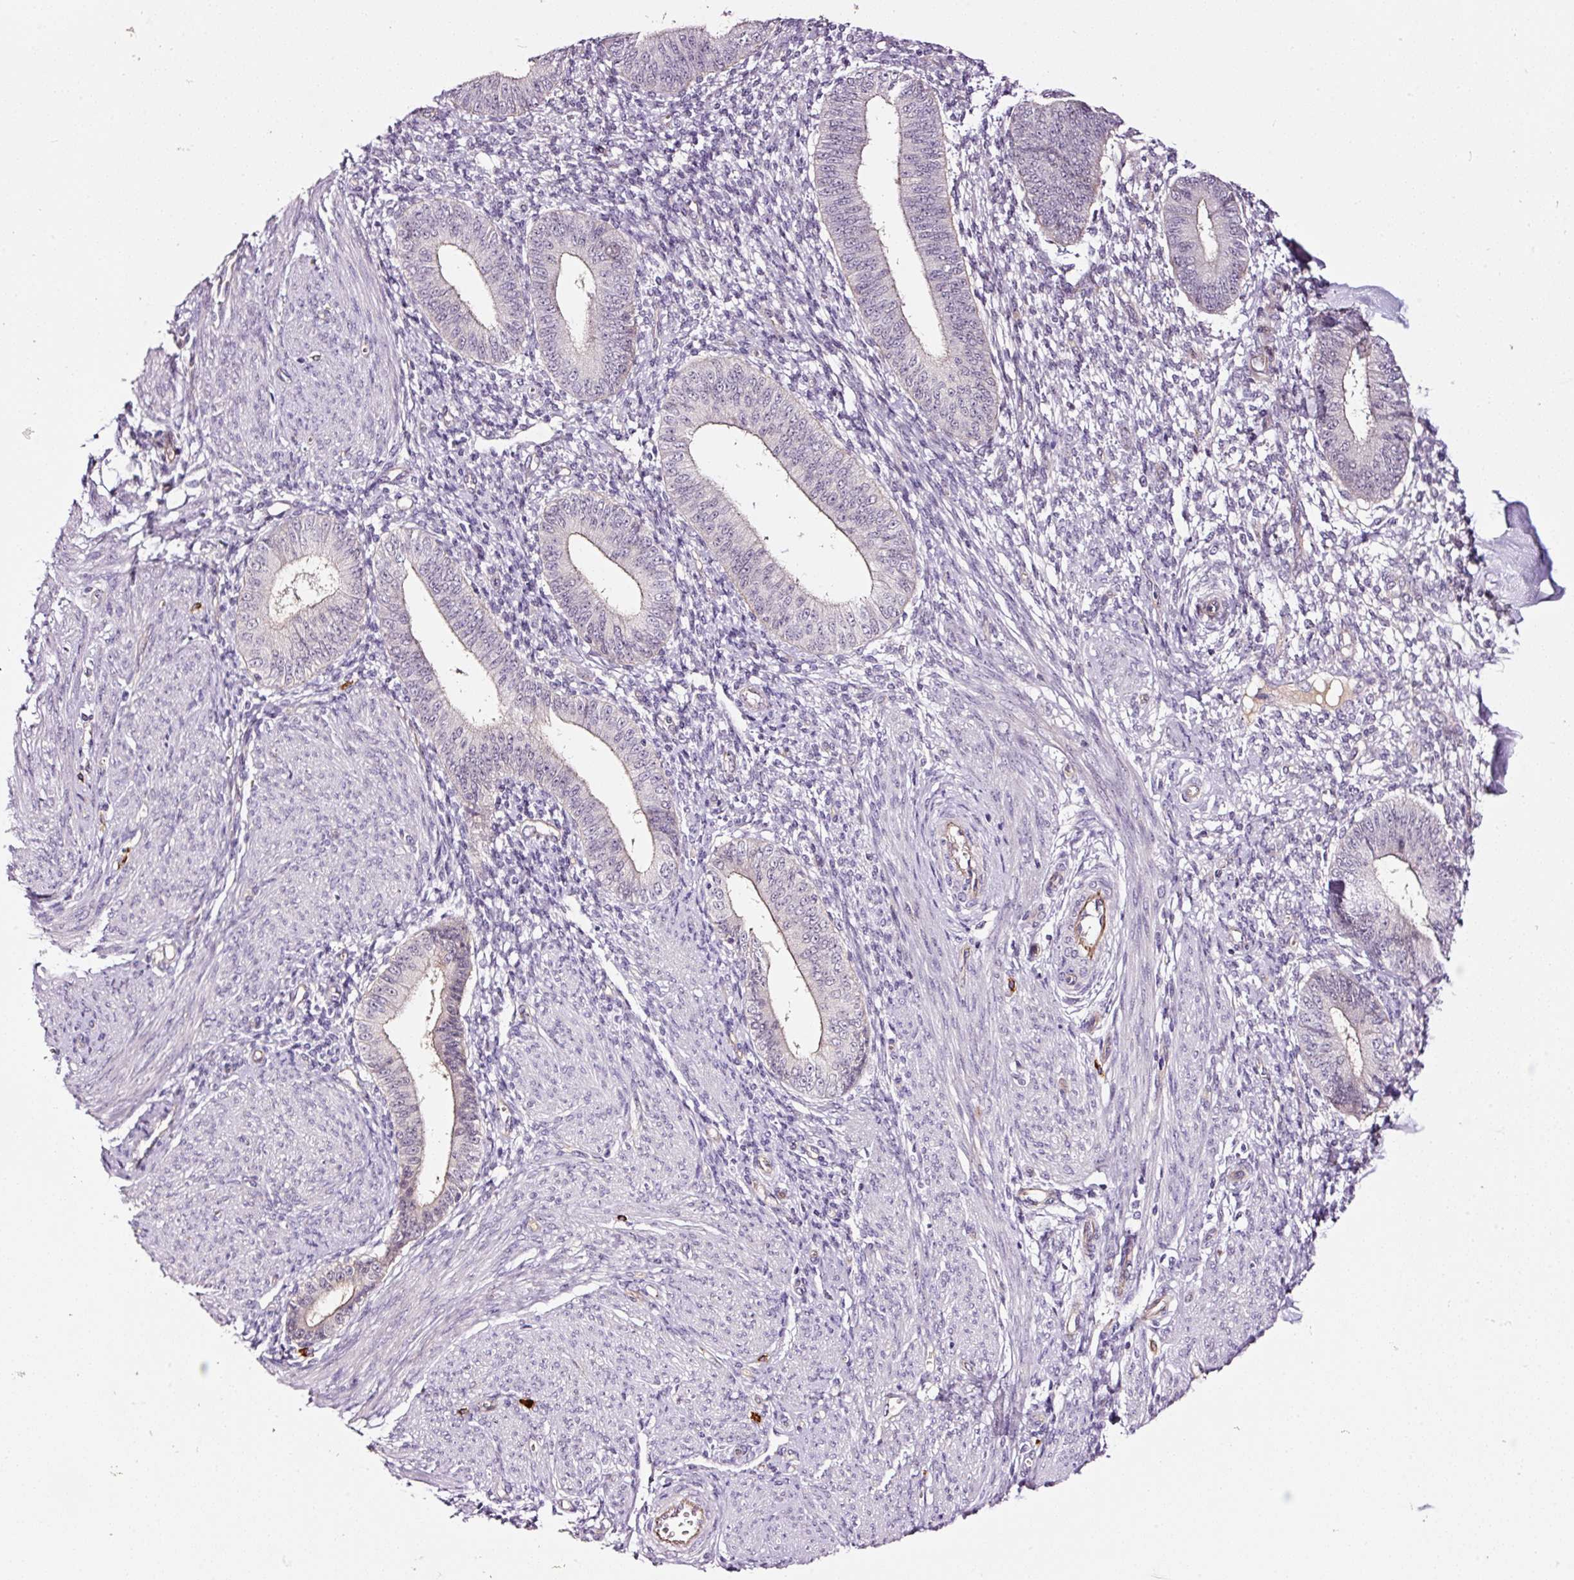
{"staining": {"intensity": "negative", "quantity": "none", "location": "none"}, "tissue": "endometrium", "cell_type": "Cells in endometrial stroma", "image_type": "normal", "snomed": [{"axis": "morphology", "description": "Normal tissue, NOS"}, {"axis": "topography", "description": "Endometrium"}], "caption": "Immunohistochemistry of benign human endometrium shows no positivity in cells in endometrial stroma.", "gene": "ABCB4", "patient": {"sex": "female", "age": 49}}